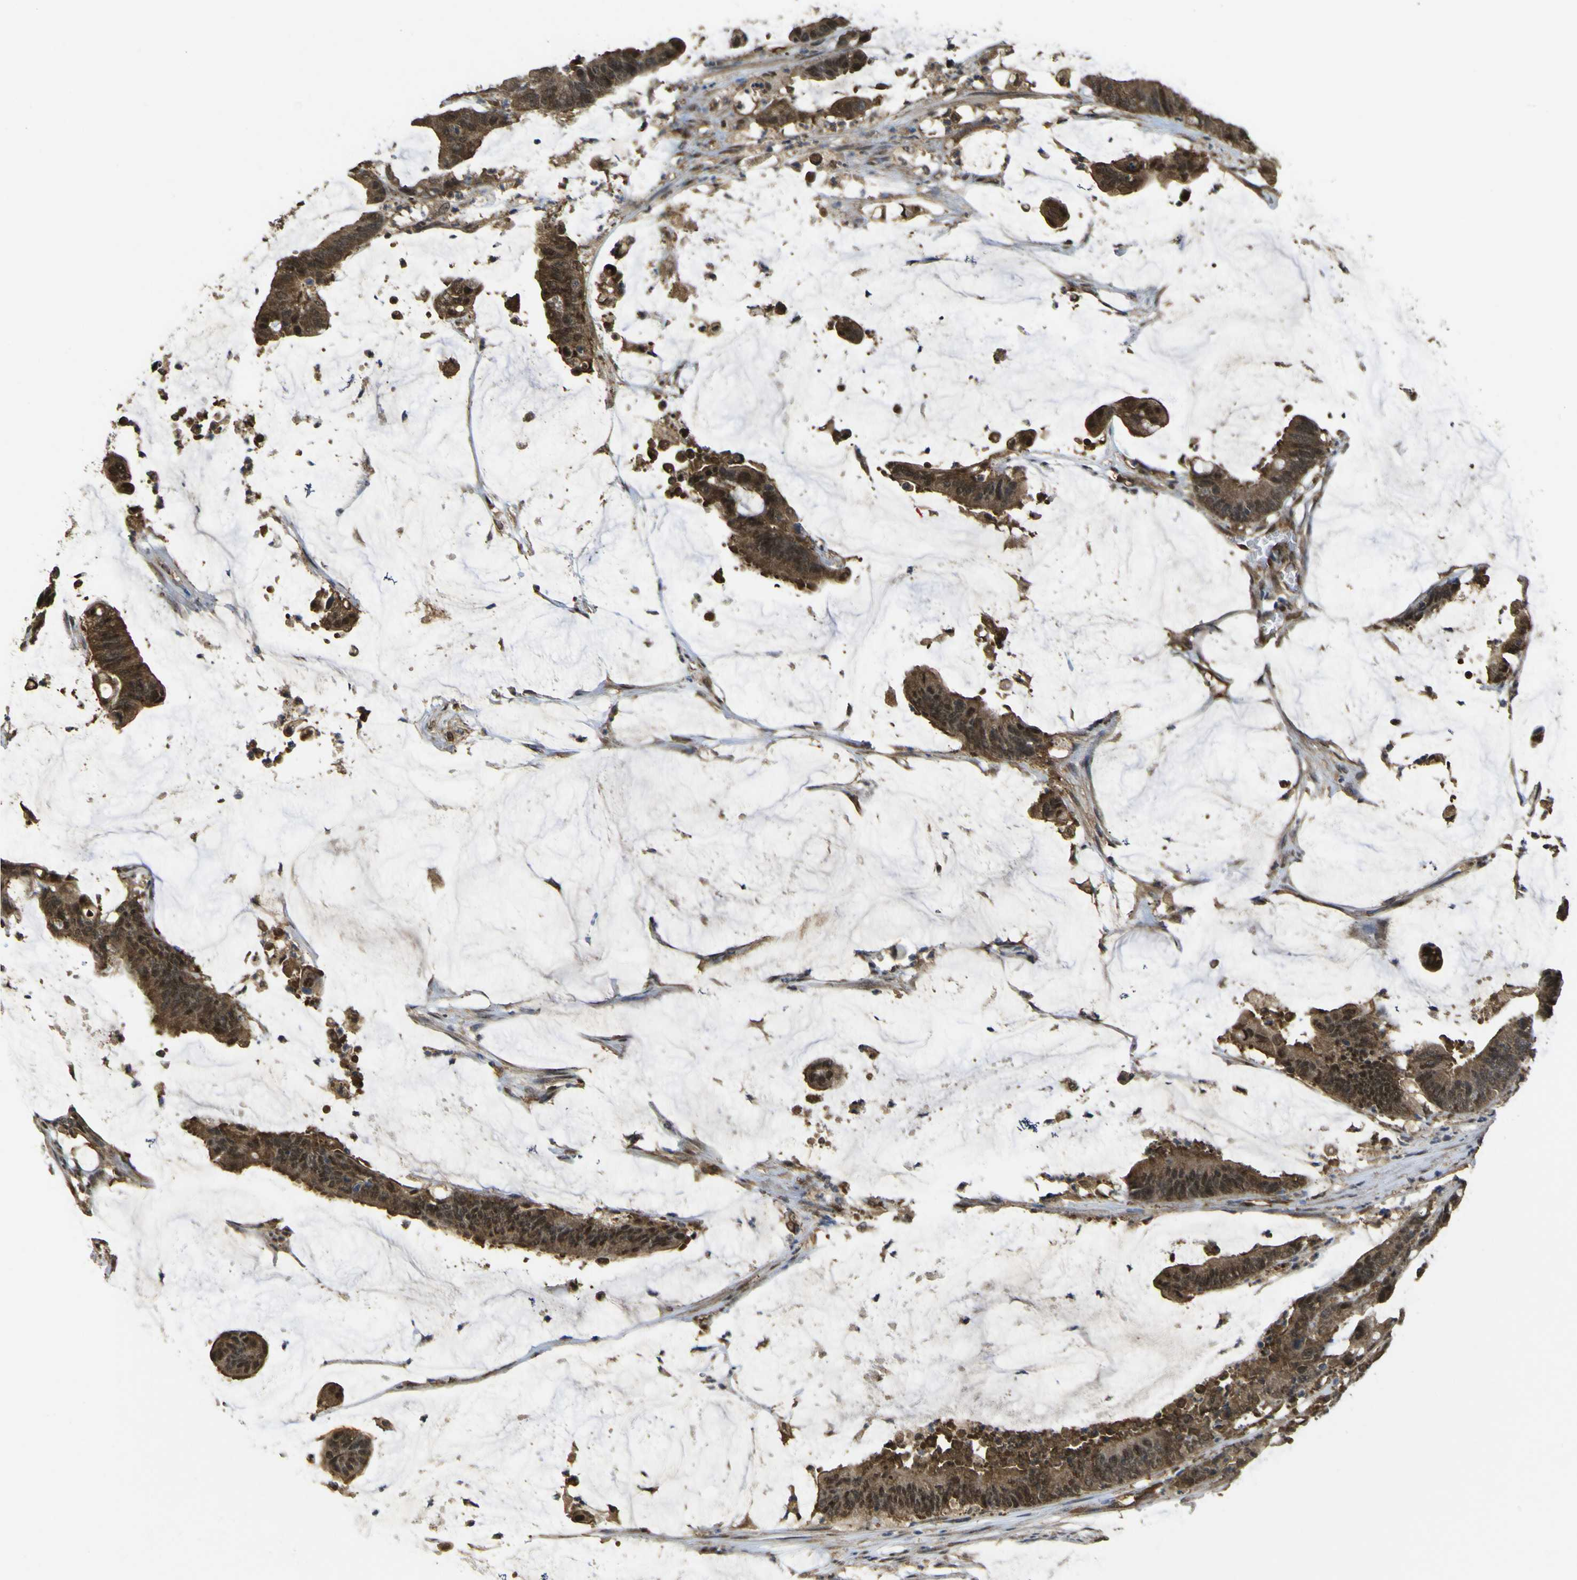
{"staining": {"intensity": "moderate", "quantity": ">75%", "location": "cytoplasmic/membranous,nuclear"}, "tissue": "colorectal cancer", "cell_type": "Tumor cells", "image_type": "cancer", "snomed": [{"axis": "morphology", "description": "Adenocarcinoma, NOS"}, {"axis": "topography", "description": "Rectum"}], "caption": "This is an image of immunohistochemistry staining of colorectal adenocarcinoma, which shows moderate positivity in the cytoplasmic/membranous and nuclear of tumor cells.", "gene": "YWHAG", "patient": {"sex": "female", "age": 66}}